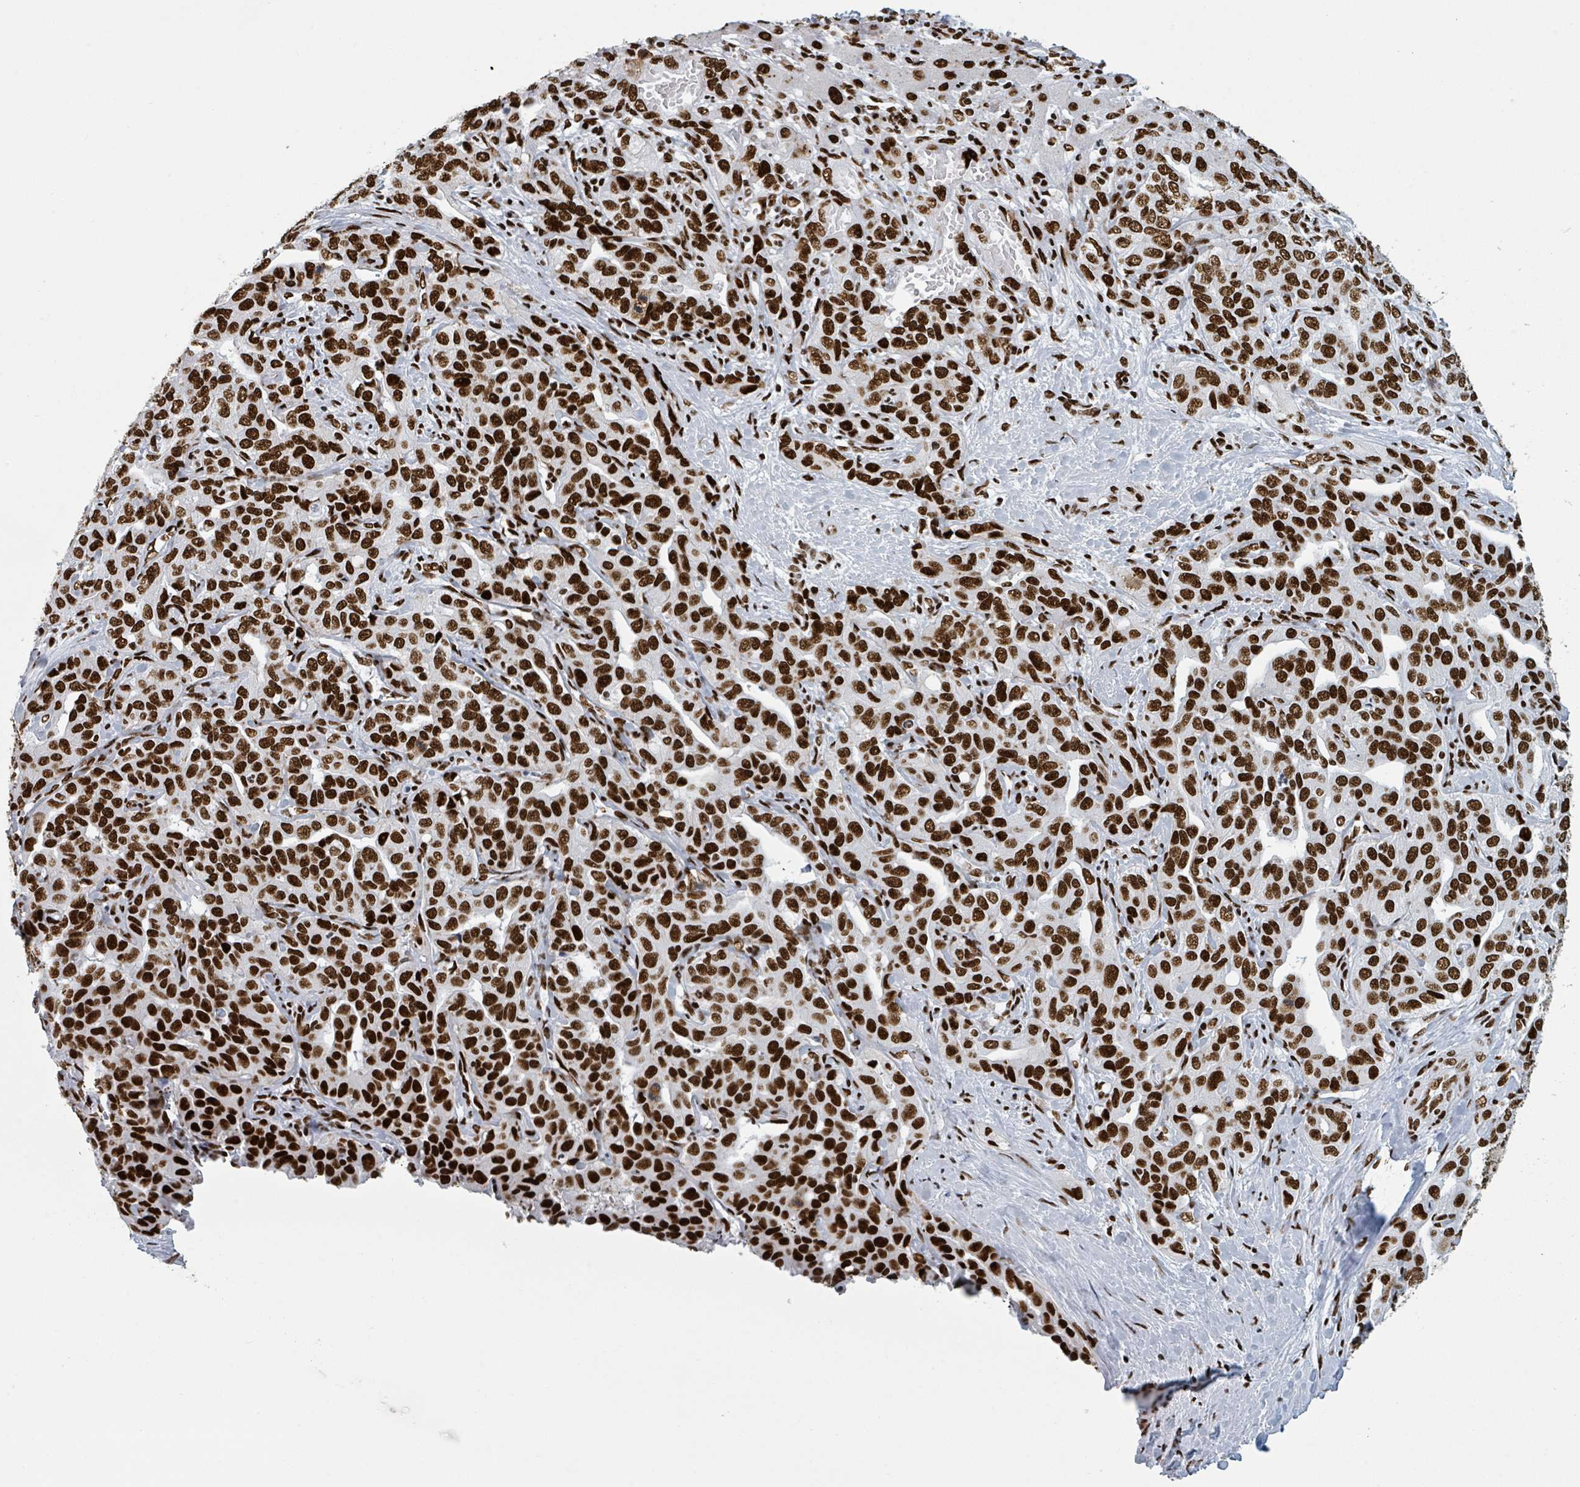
{"staining": {"intensity": "strong", "quantity": ">75%", "location": "nuclear"}, "tissue": "liver cancer", "cell_type": "Tumor cells", "image_type": "cancer", "snomed": [{"axis": "morphology", "description": "Cholangiocarcinoma"}, {"axis": "topography", "description": "Liver"}], "caption": "Immunohistochemistry of human cholangiocarcinoma (liver) shows high levels of strong nuclear positivity in about >75% of tumor cells. (DAB (3,3'-diaminobenzidine) = brown stain, brightfield microscopy at high magnification).", "gene": "DHX16", "patient": {"sex": "male", "age": 59}}